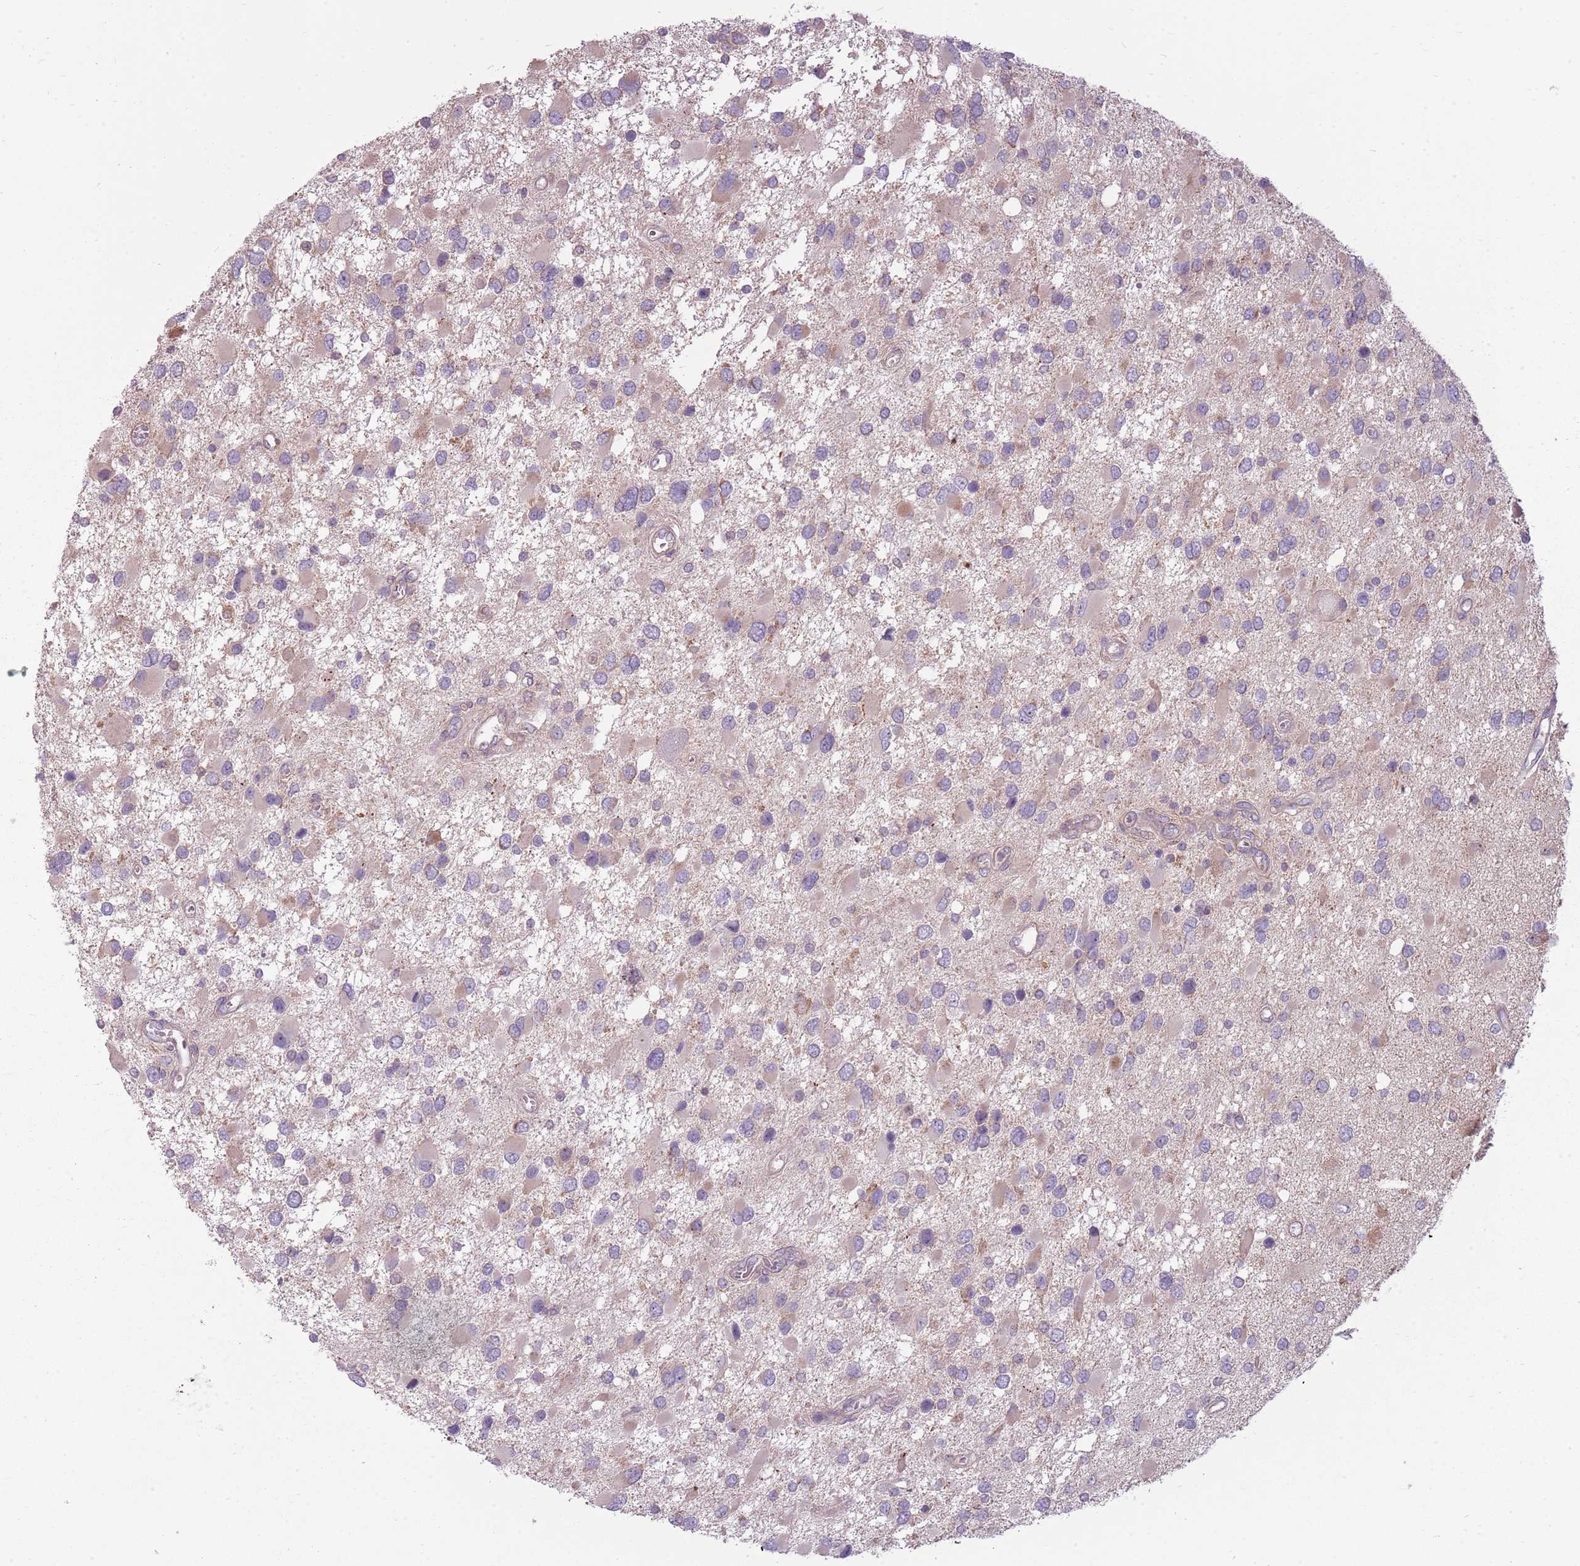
{"staining": {"intensity": "weak", "quantity": "<25%", "location": "cytoplasmic/membranous"}, "tissue": "glioma", "cell_type": "Tumor cells", "image_type": "cancer", "snomed": [{"axis": "morphology", "description": "Glioma, malignant, High grade"}, {"axis": "topography", "description": "Brain"}], "caption": "The micrograph shows no staining of tumor cells in malignant high-grade glioma.", "gene": "RPL21", "patient": {"sex": "male", "age": 53}}